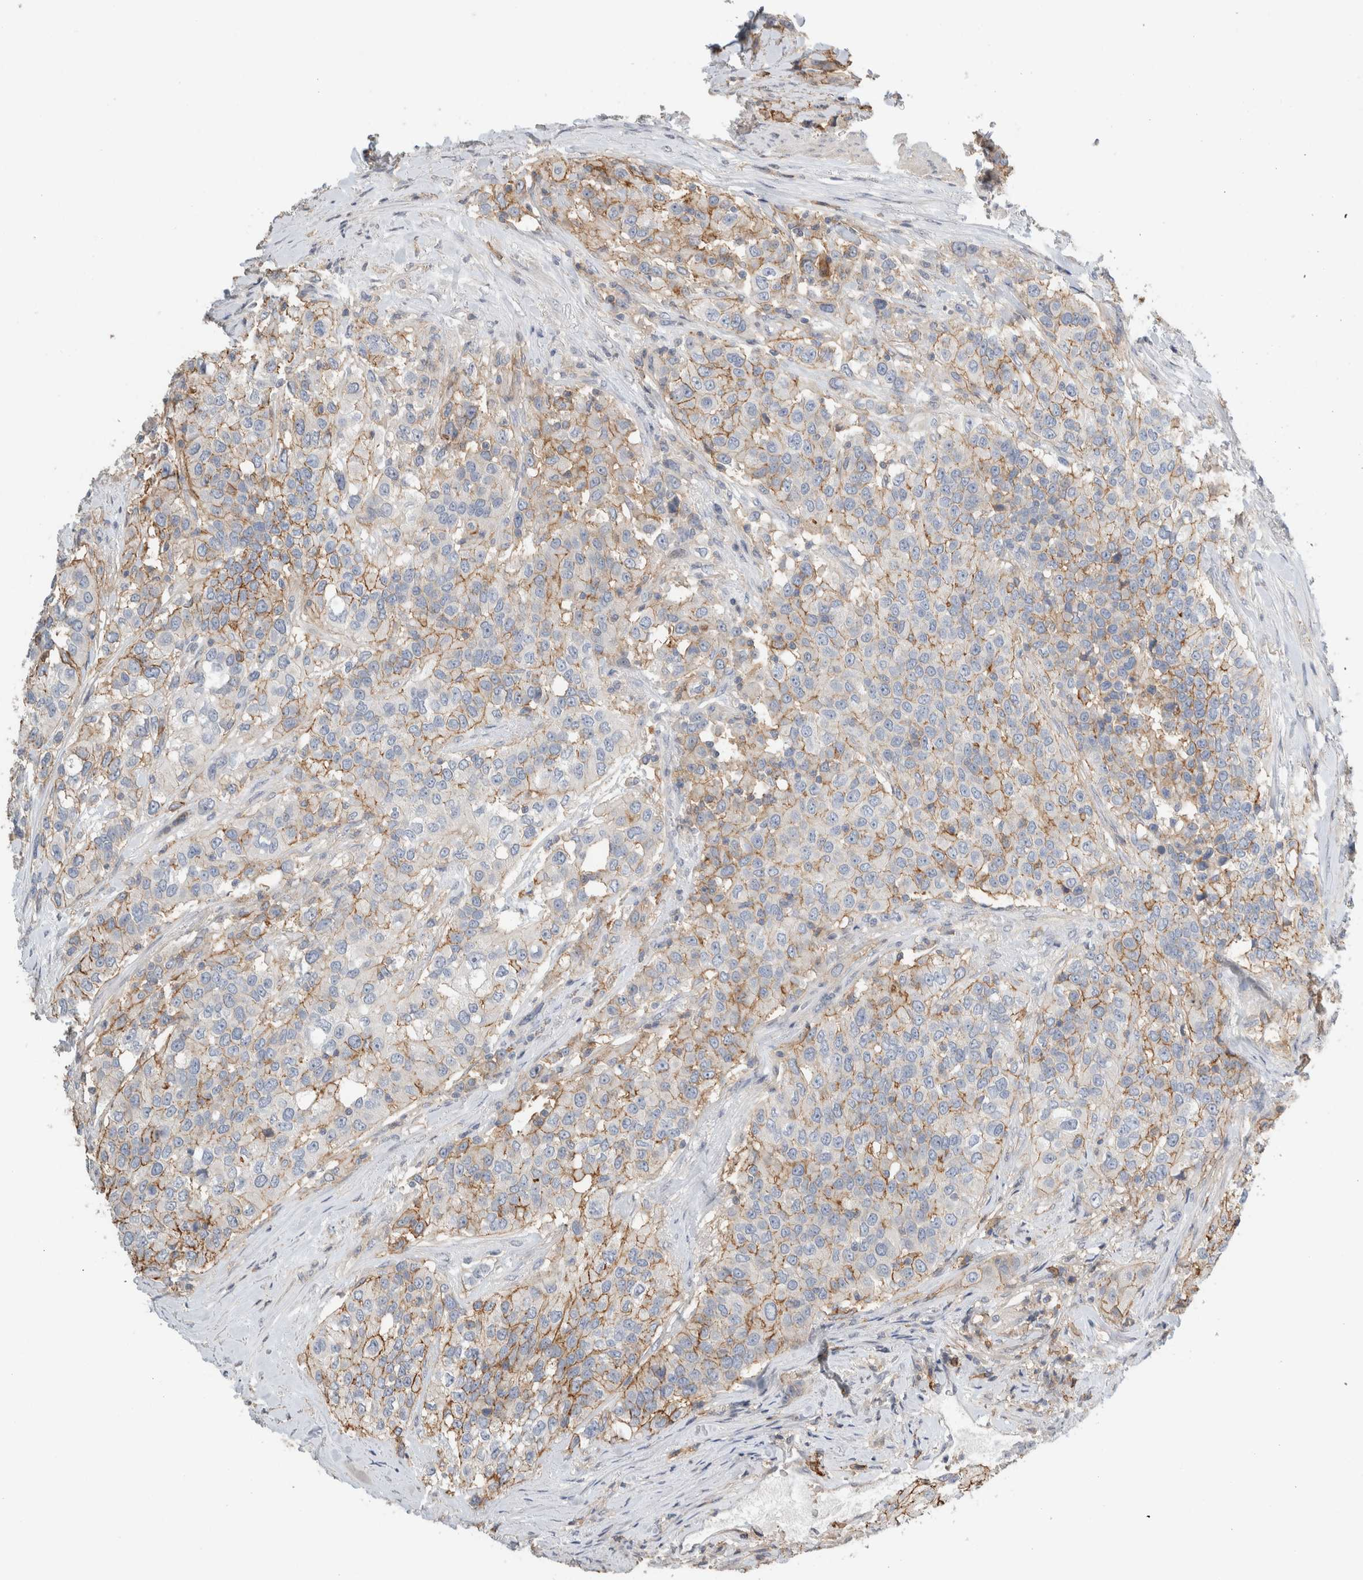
{"staining": {"intensity": "moderate", "quantity": "25%-75%", "location": "cytoplasmic/membranous"}, "tissue": "urothelial cancer", "cell_type": "Tumor cells", "image_type": "cancer", "snomed": [{"axis": "morphology", "description": "Urothelial carcinoma, High grade"}, {"axis": "topography", "description": "Urinary bladder"}], "caption": "Moderate cytoplasmic/membranous staining for a protein is present in approximately 25%-75% of tumor cells of urothelial cancer using IHC.", "gene": "ERCC6L2", "patient": {"sex": "female", "age": 80}}